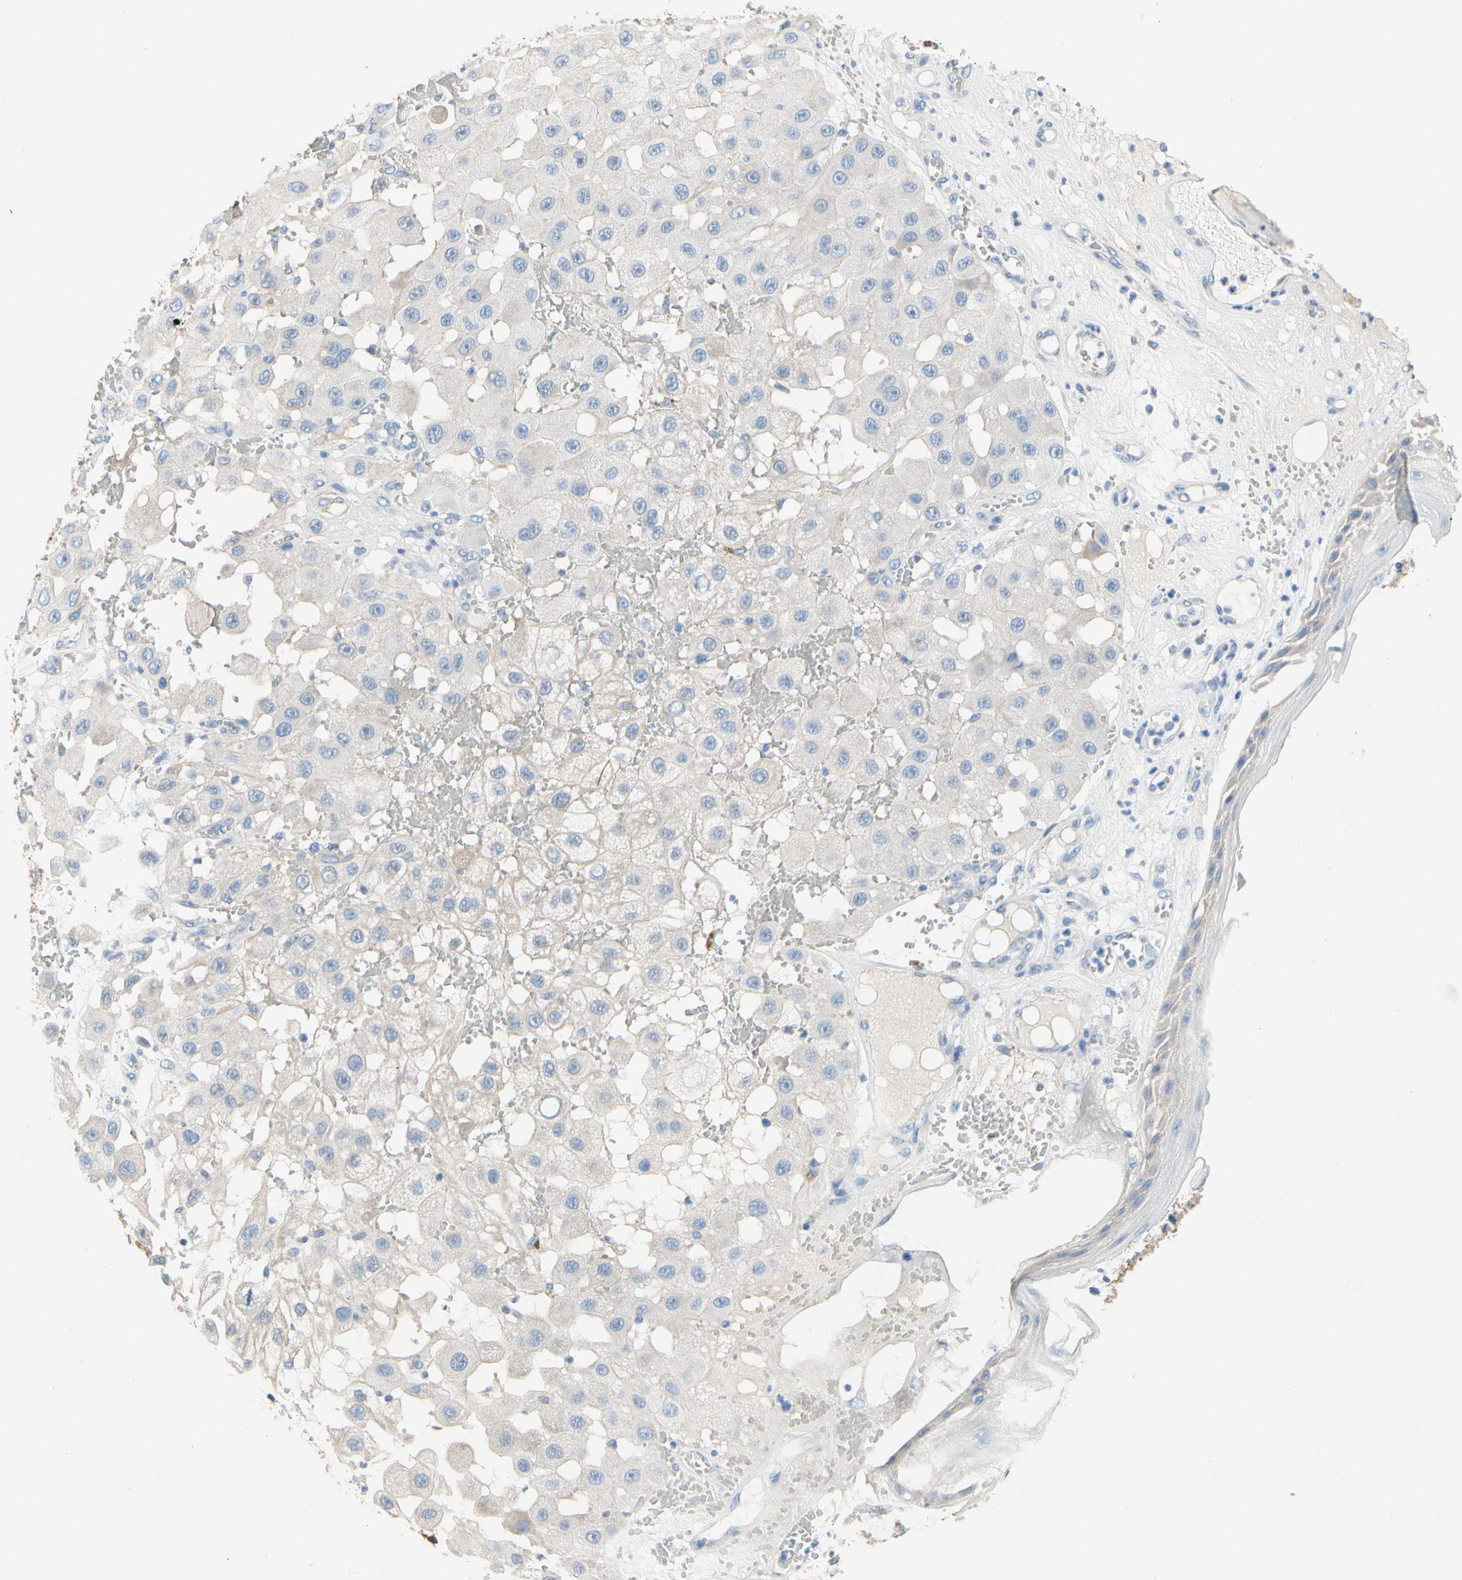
{"staining": {"intensity": "negative", "quantity": "none", "location": "none"}, "tissue": "melanoma", "cell_type": "Tumor cells", "image_type": "cancer", "snomed": [{"axis": "morphology", "description": "Malignant melanoma, NOS"}, {"axis": "topography", "description": "Skin"}], "caption": "Tumor cells are negative for brown protein staining in malignant melanoma.", "gene": "CA14", "patient": {"sex": "female", "age": 81}}